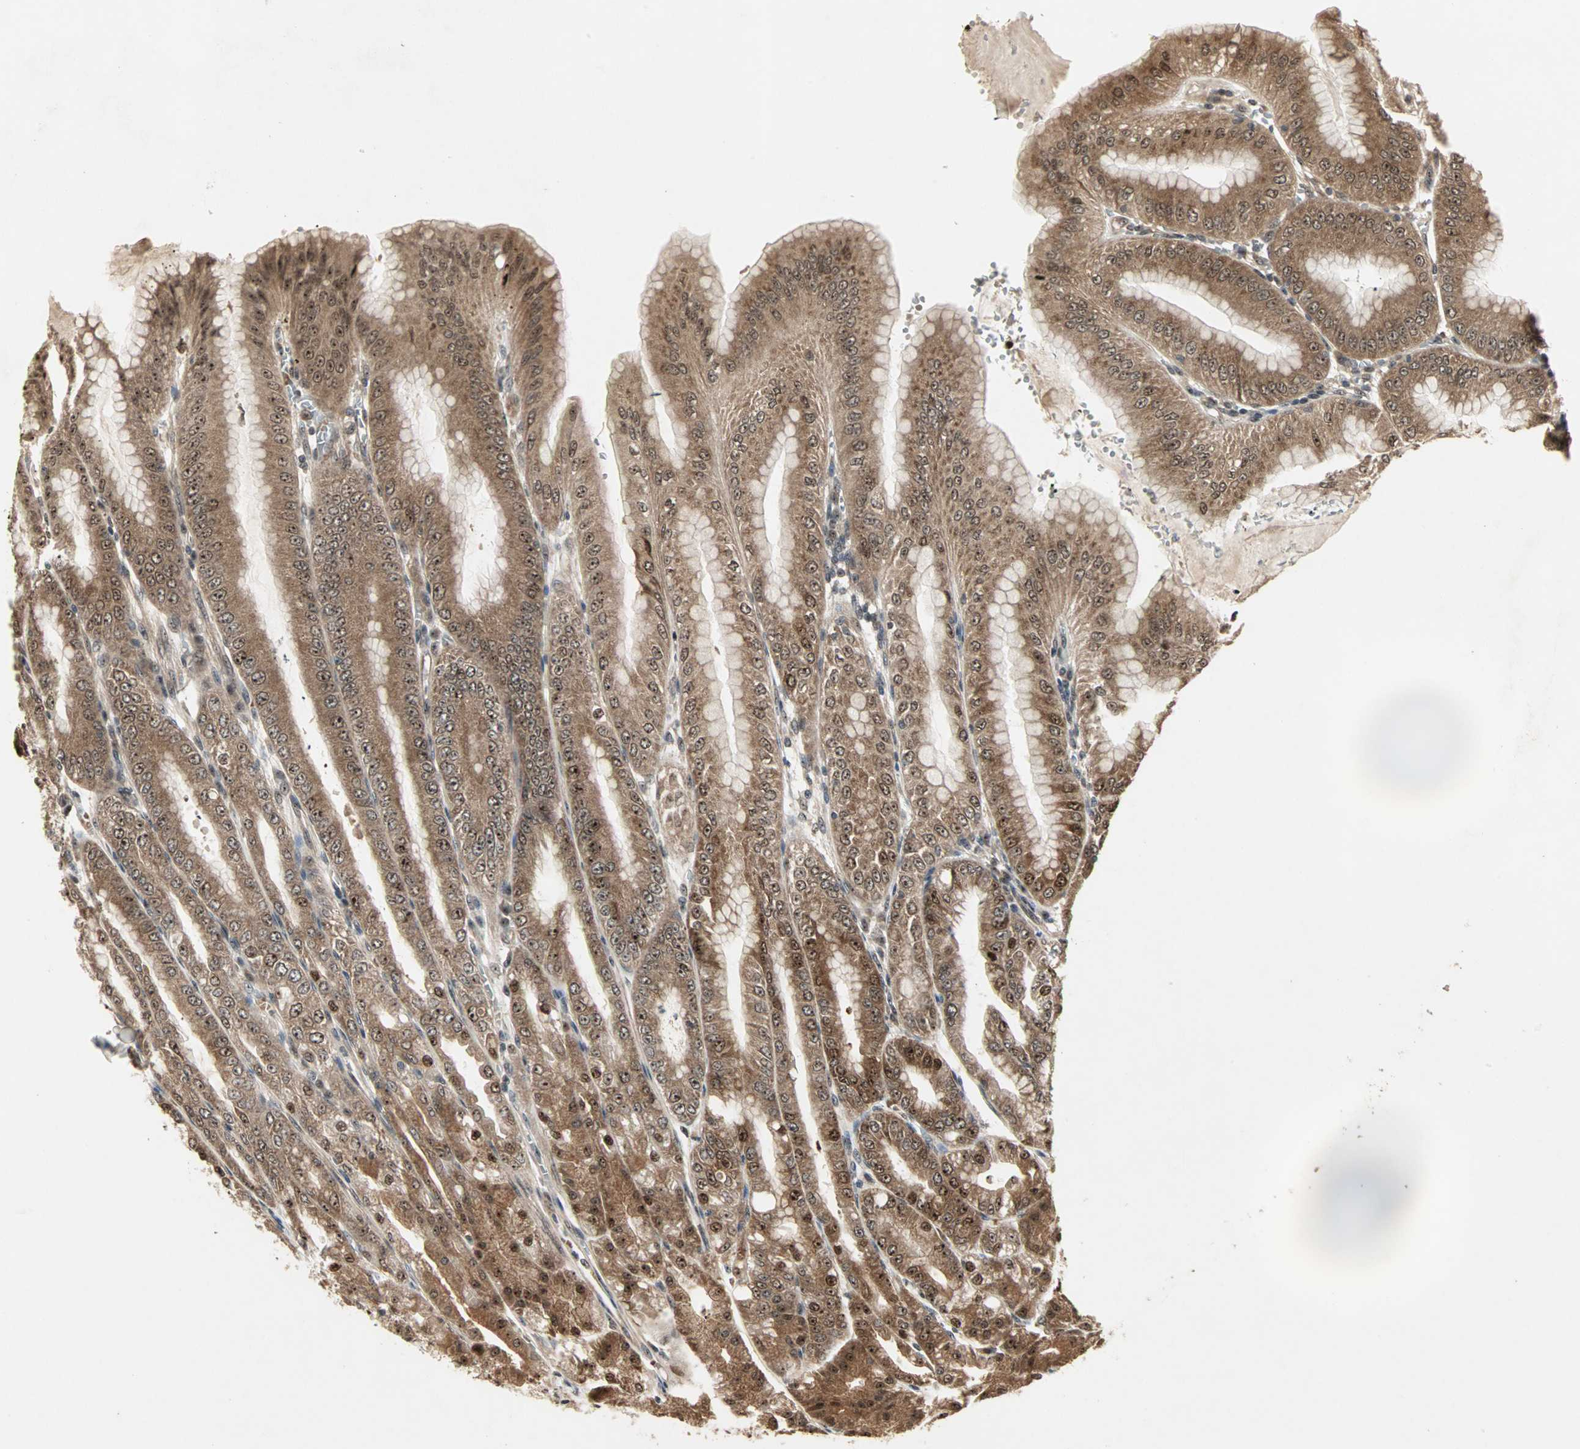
{"staining": {"intensity": "strong", "quantity": ">75%", "location": "cytoplasmic/membranous,nuclear"}, "tissue": "stomach", "cell_type": "Glandular cells", "image_type": "normal", "snomed": [{"axis": "morphology", "description": "Normal tissue, NOS"}, {"axis": "topography", "description": "Stomach, lower"}], "caption": "Protein analysis of benign stomach demonstrates strong cytoplasmic/membranous,nuclear staining in approximately >75% of glandular cells.", "gene": "CSNK2B", "patient": {"sex": "male", "age": 71}}